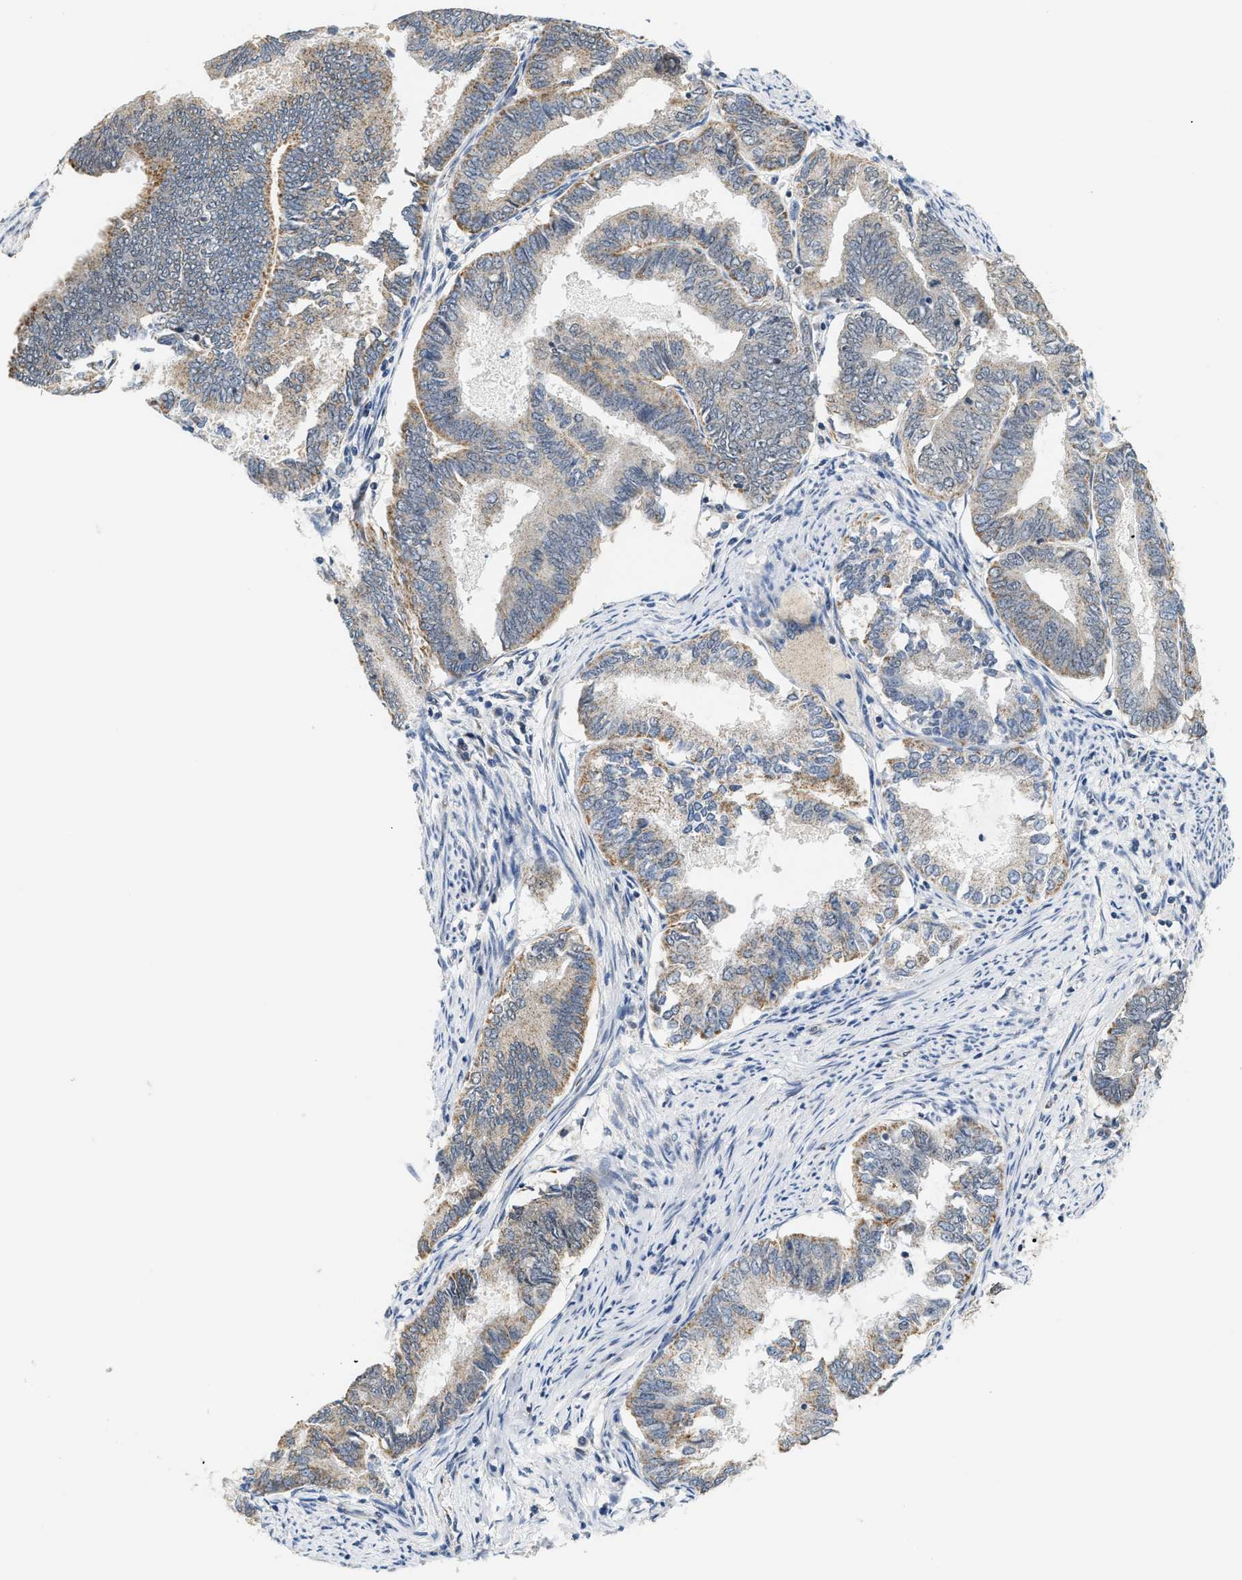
{"staining": {"intensity": "moderate", "quantity": "25%-75%", "location": "cytoplasmic/membranous"}, "tissue": "endometrial cancer", "cell_type": "Tumor cells", "image_type": "cancer", "snomed": [{"axis": "morphology", "description": "Adenocarcinoma, NOS"}, {"axis": "topography", "description": "Endometrium"}], "caption": "Immunohistochemistry (IHC) histopathology image of endometrial cancer stained for a protein (brown), which demonstrates medium levels of moderate cytoplasmic/membranous expression in approximately 25%-75% of tumor cells.", "gene": "GIGYF1", "patient": {"sex": "female", "age": 86}}